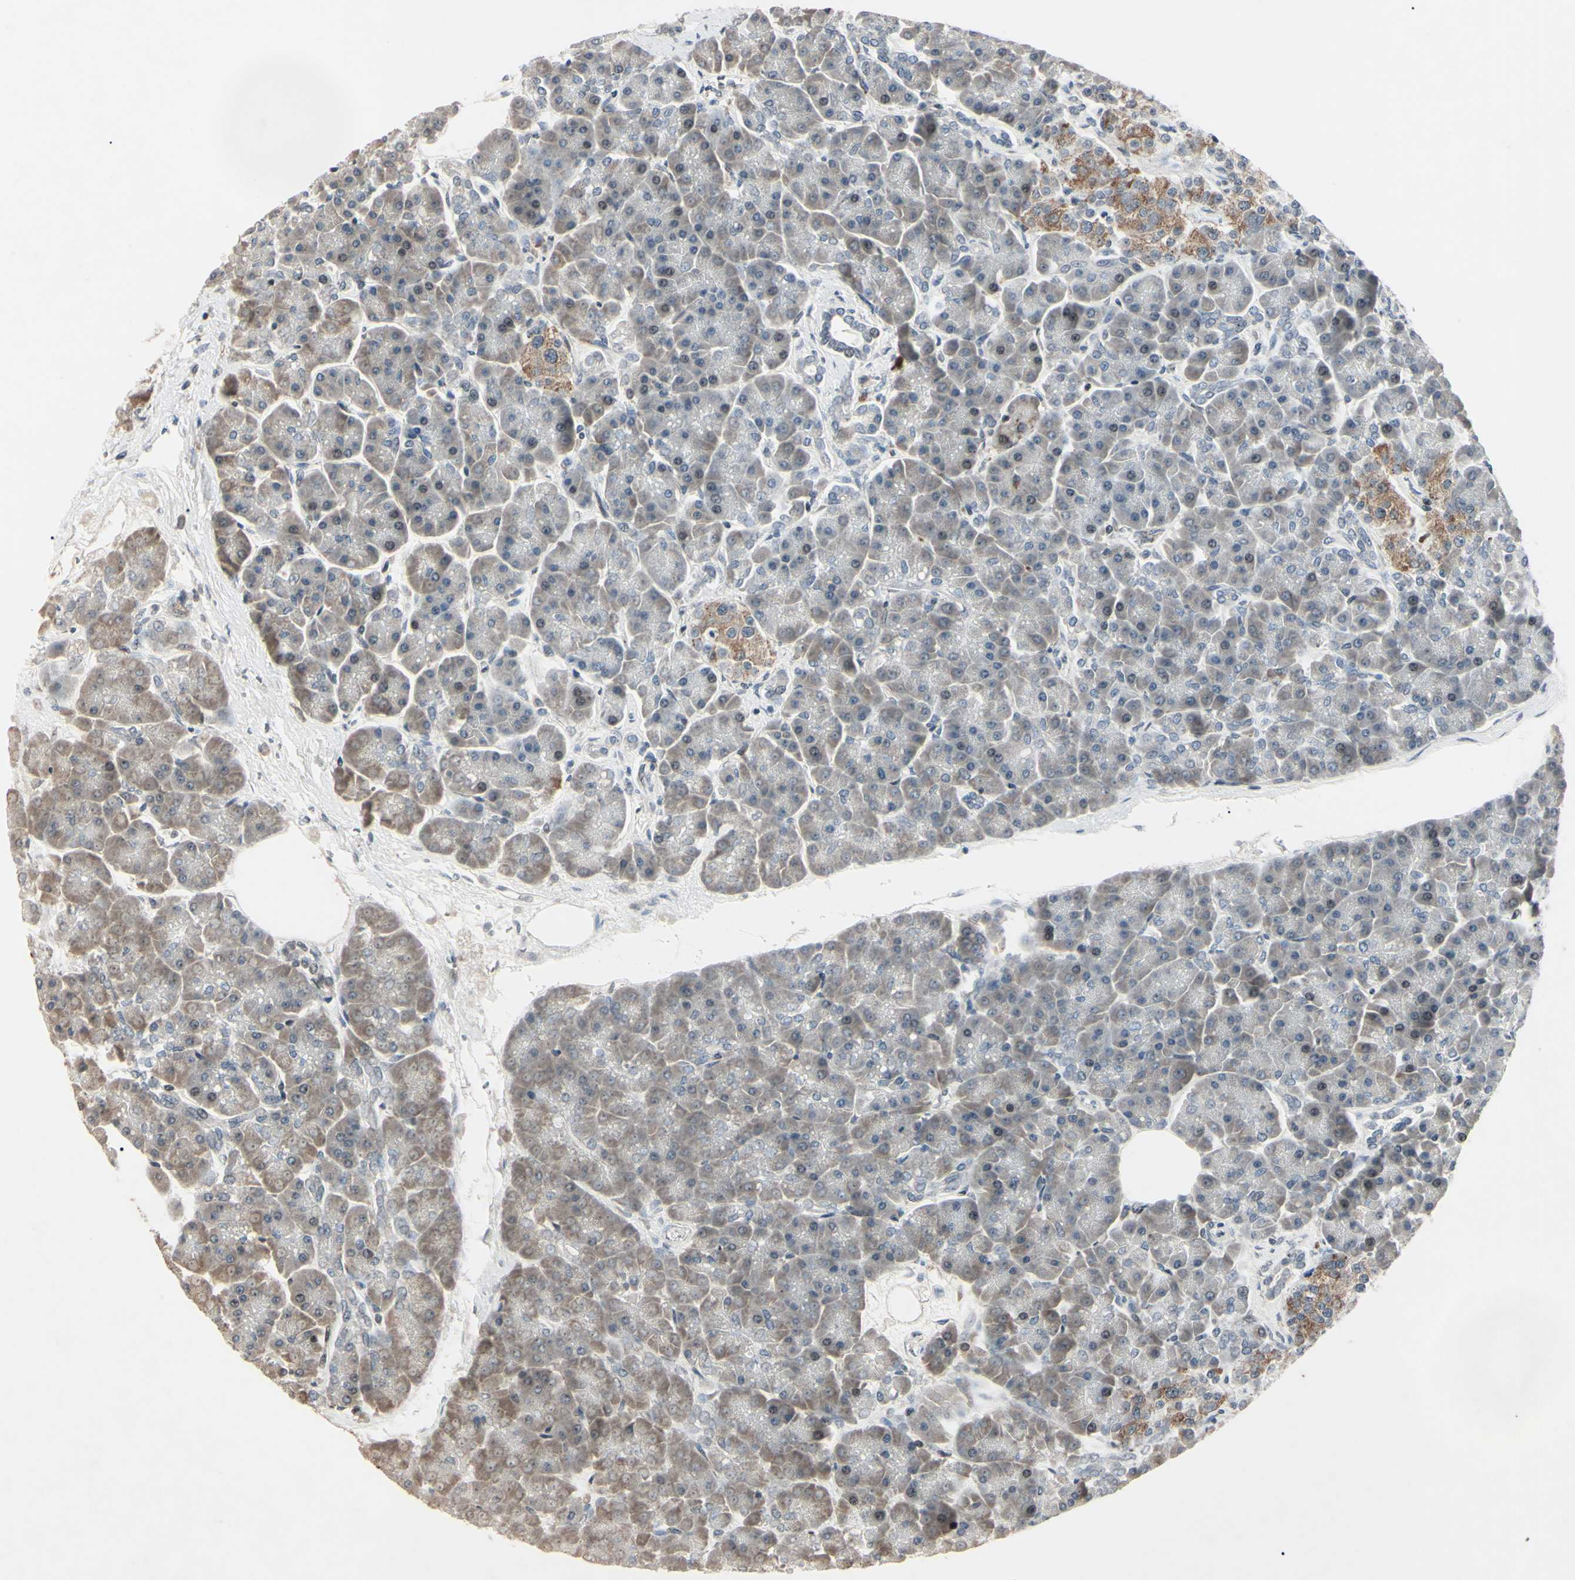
{"staining": {"intensity": "negative", "quantity": "none", "location": "none"}, "tissue": "pancreas", "cell_type": "Exocrine glandular cells", "image_type": "normal", "snomed": [{"axis": "morphology", "description": "Normal tissue, NOS"}, {"axis": "topography", "description": "Pancreas"}], "caption": "Photomicrograph shows no significant protein expression in exocrine glandular cells of normal pancreas.", "gene": "AEBP1", "patient": {"sex": "female", "age": 70}}